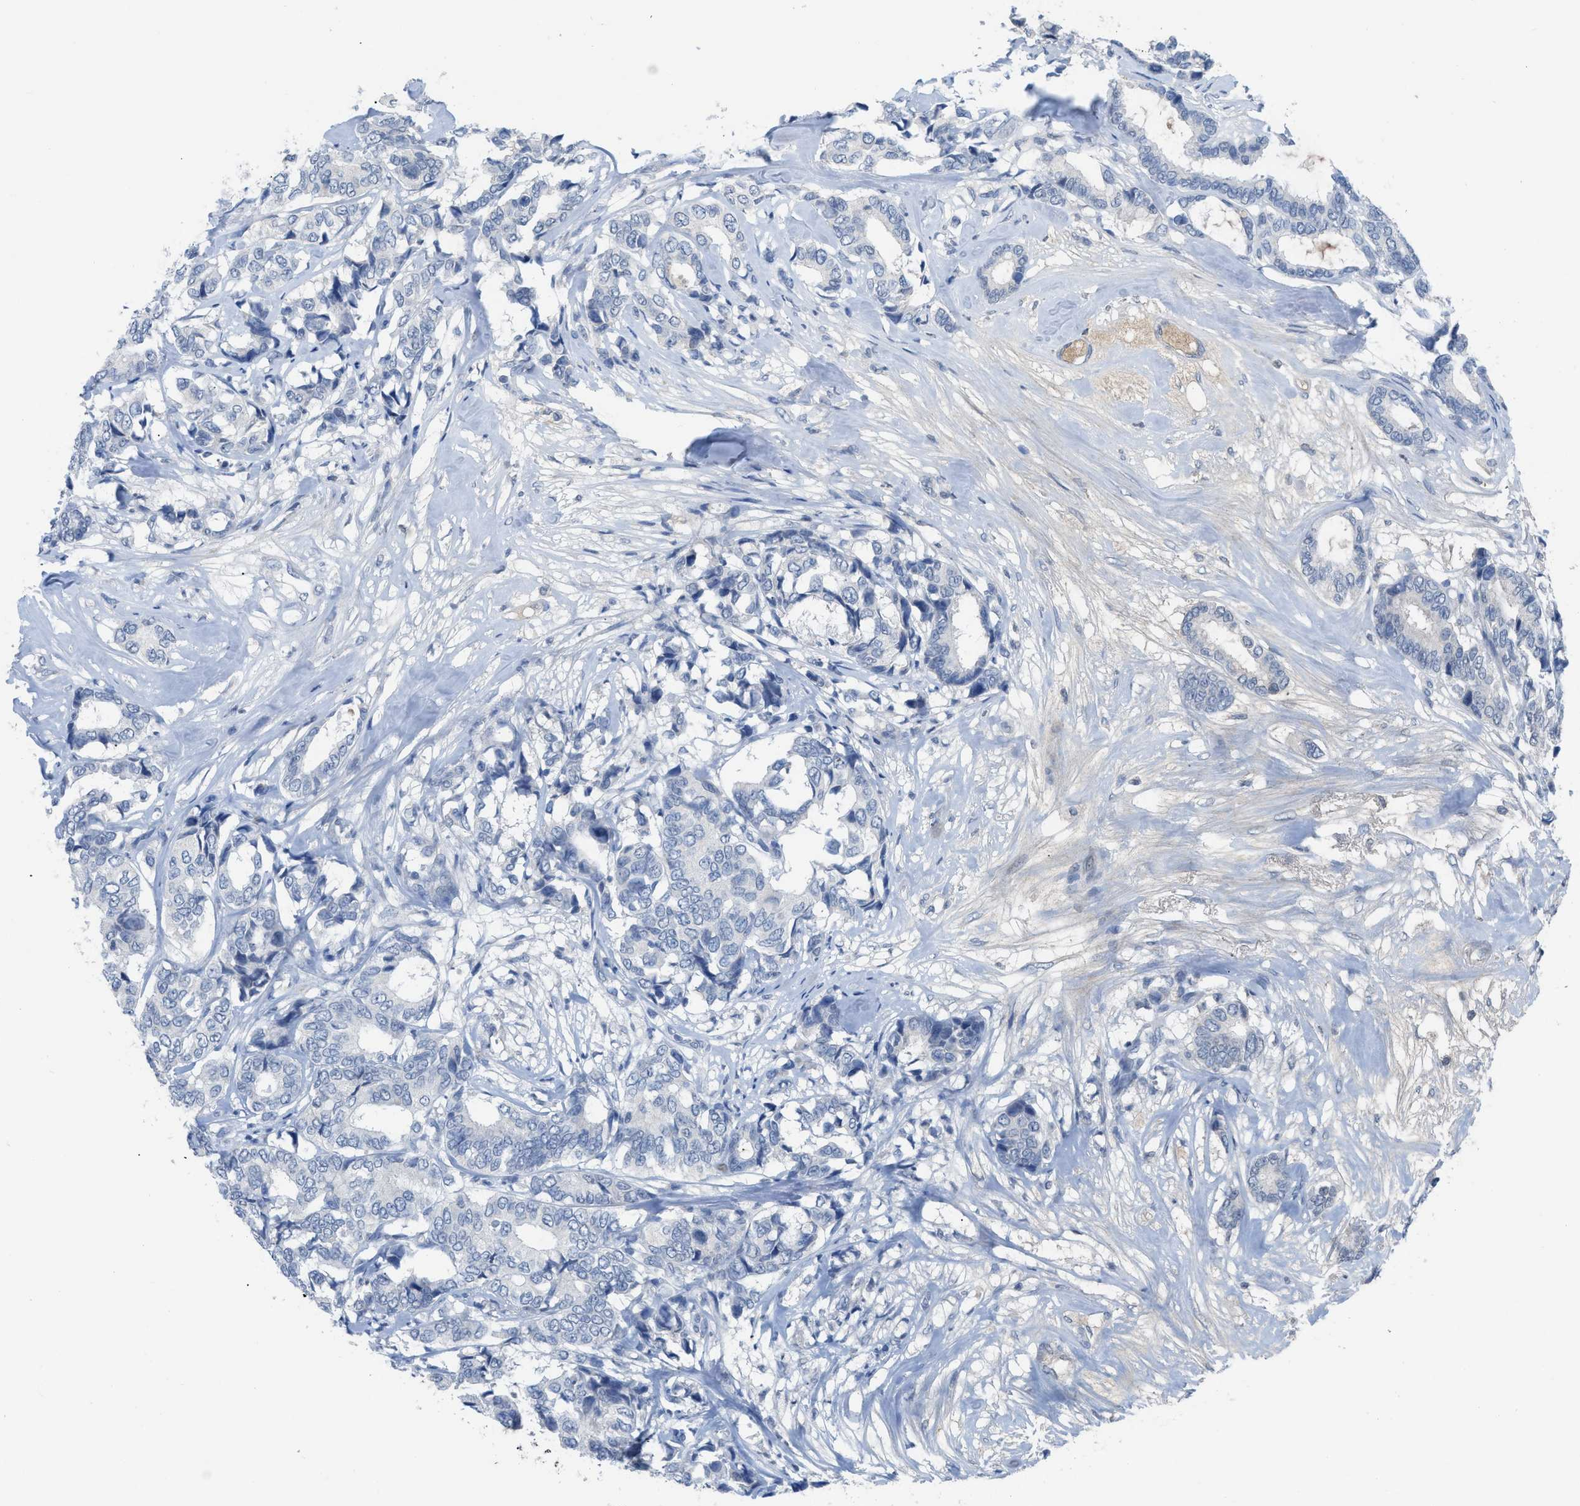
{"staining": {"intensity": "negative", "quantity": "none", "location": "none"}, "tissue": "breast cancer", "cell_type": "Tumor cells", "image_type": "cancer", "snomed": [{"axis": "morphology", "description": "Duct carcinoma"}, {"axis": "topography", "description": "Breast"}], "caption": "Human invasive ductal carcinoma (breast) stained for a protein using immunohistochemistry (IHC) demonstrates no expression in tumor cells.", "gene": "HPX", "patient": {"sex": "female", "age": 87}}